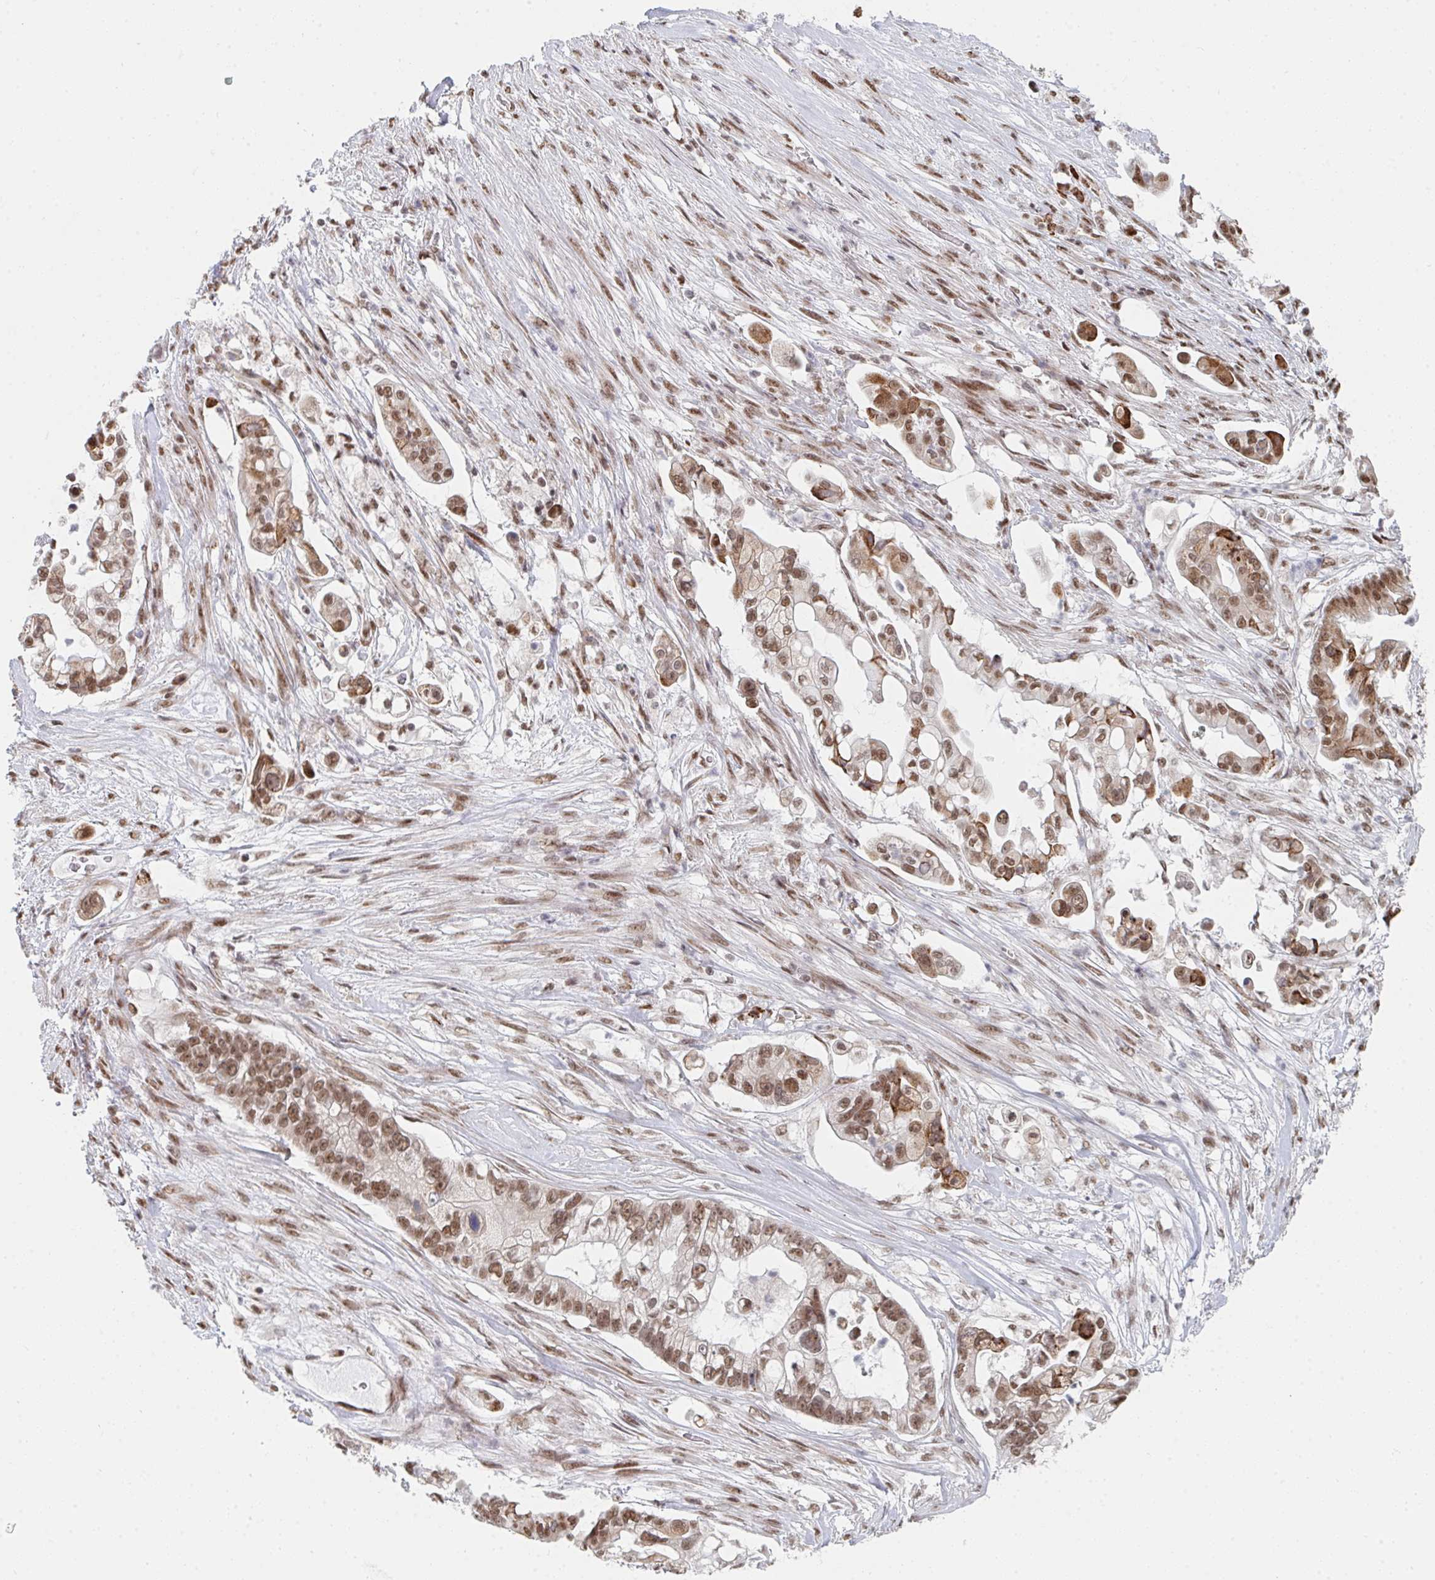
{"staining": {"intensity": "moderate", "quantity": ">75%", "location": "nuclear"}, "tissue": "pancreatic cancer", "cell_type": "Tumor cells", "image_type": "cancer", "snomed": [{"axis": "morphology", "description": "Adenocarcinoma, NOS"}, {"axis": "topography", "description": "Pancreas"}], "caption": "Immunohistochemistry (IHC) (DAB) staining of human pancreatic cancer exhibits moderate nuclear protein positivity in about >75% of tumor cells. (Stains: DAB (3,3'-diaminobenzidine) in brown, nuclei in blue, Microscopy: brightfield microscopy at high magnification).", "gene": "MBNL1", "patient": {"sex": "female", "age": 69}}